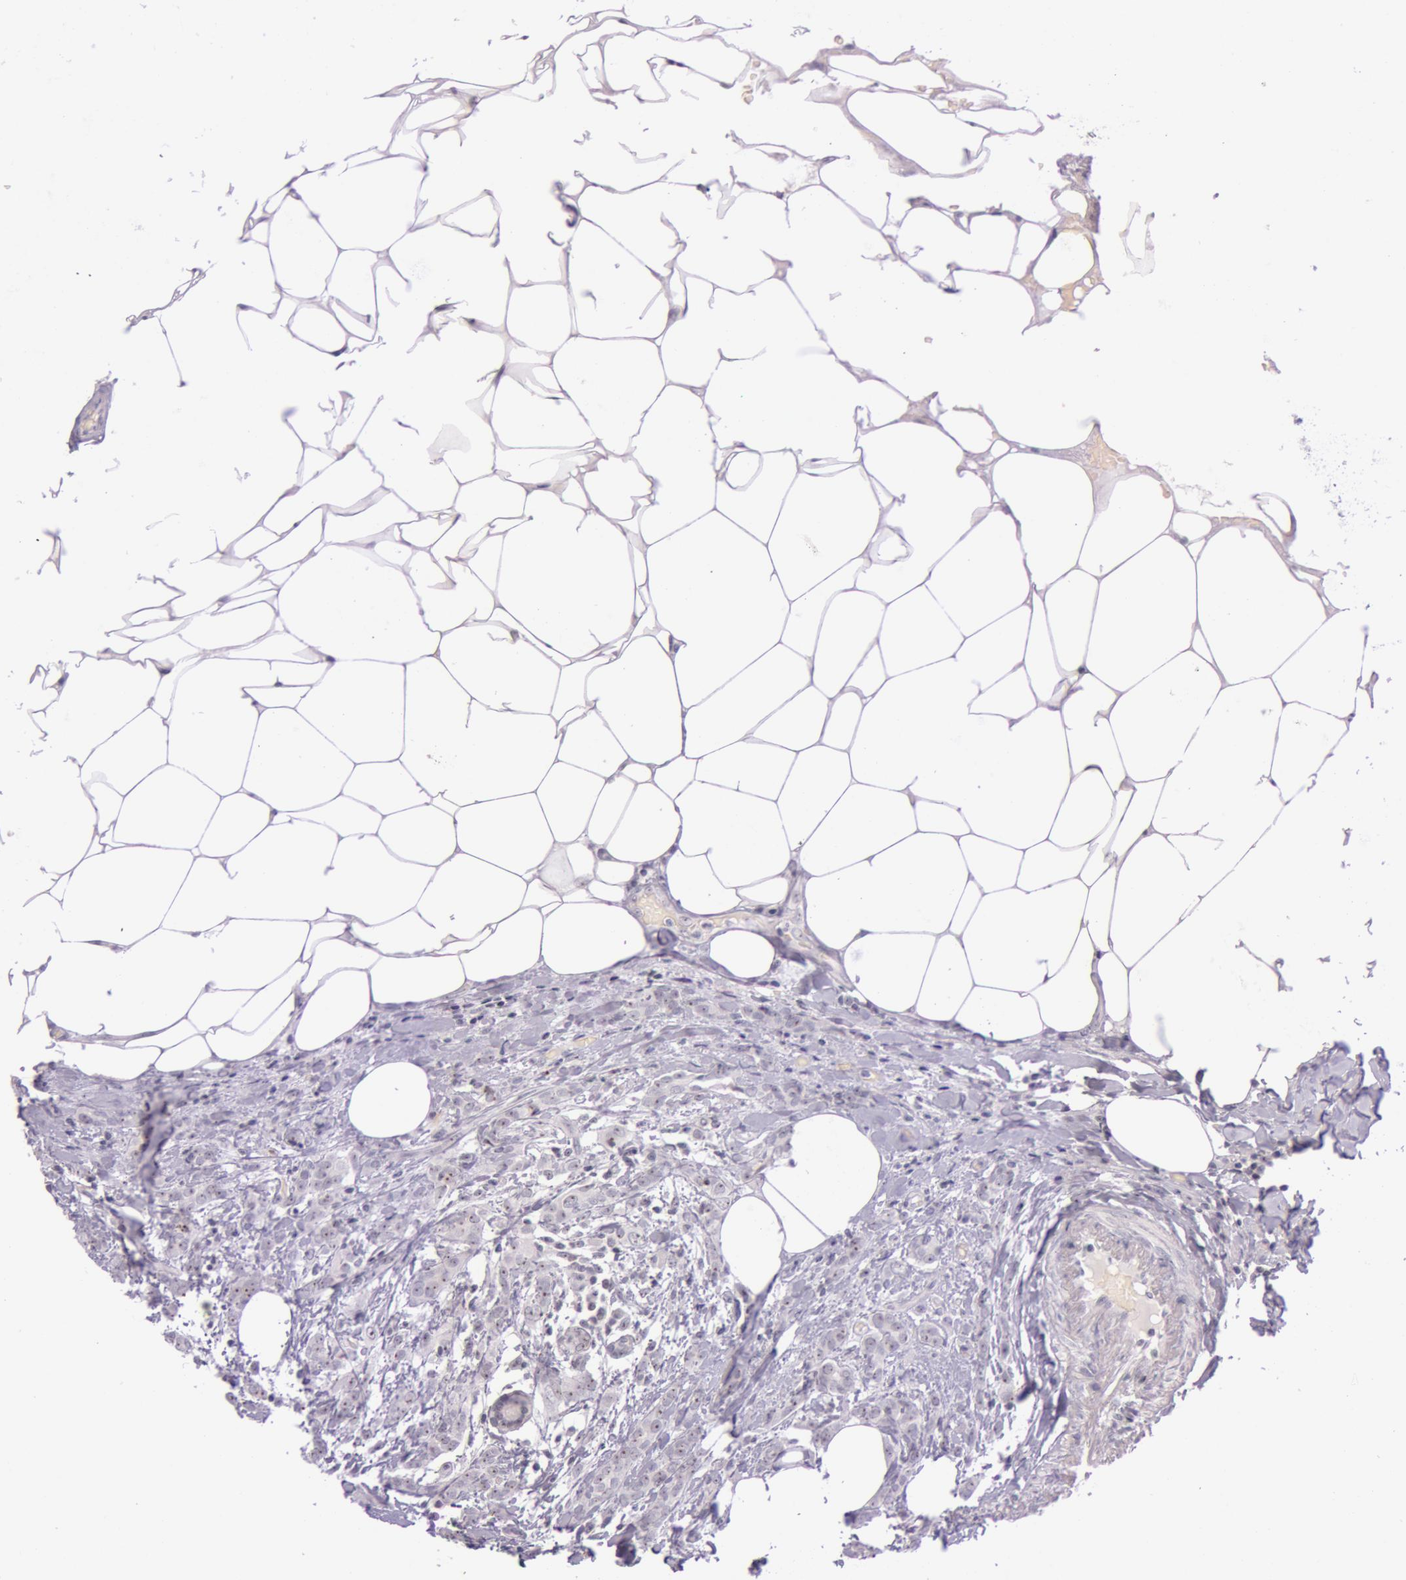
{"staining": {"intensity": "moderate", "quantity": ">75%", "location": "nuclear"}, "tissue": "breast cancer", "cell_type": "Tumor cells", "image_type": "cancer", "snomed": [{"axis": "morphology", "description": "Duct carcinoma"}, {"axis": "topography", "description": "Breast"}], "caption": "Immunohistochemical staining of invasive ductal carcinoma (breast) exhibits medium levels of moderate nuclear staining in approximately >75% of tumor cells.", "gene": "FBL", "patient": {"sex": "female", "age": 53}}